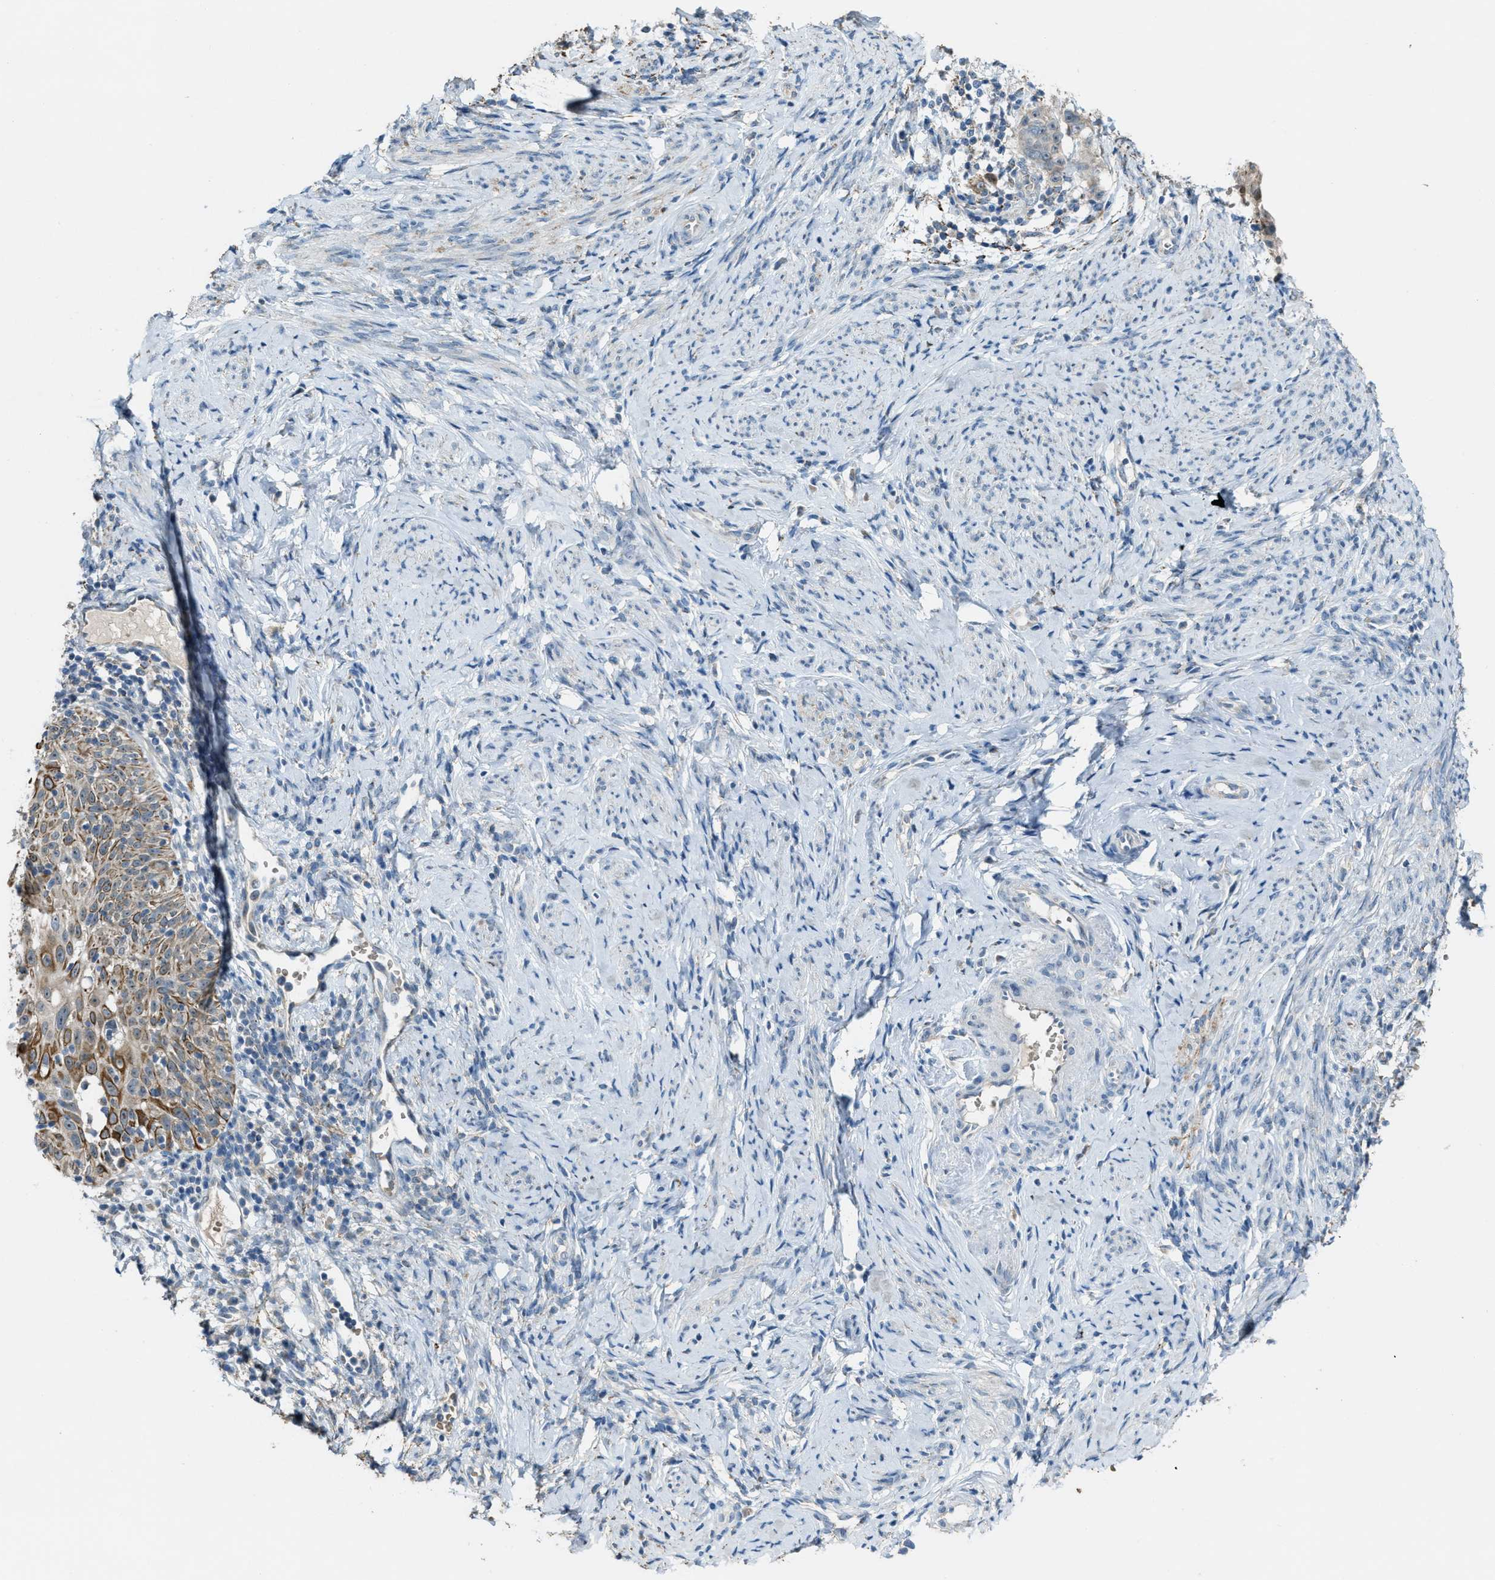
{"staining": {"intensity": "weak", "quantity": "<25%", "location": "cytoplasmic/membranous"}, "tissue": "cervical cancer", "cell_type": "Tumor cells", "image_type": "cancer", "snomed": [{"axis": "morphology", "description": "Squamous cell carcinoma, NOS"}, {"axis": "topography", "description": "Cervix"}], "caption": "Cervical cancer was stained to show a protein in brown. There is no significant expression in tumor cells. The staining was performed using DAB to visualize the protein expression in brown, while the nuclei were stained in blue with hematoxylin (Magnification: 20x).", "gene": "CDON", "patient": {"sex": "female", "age": 70}}